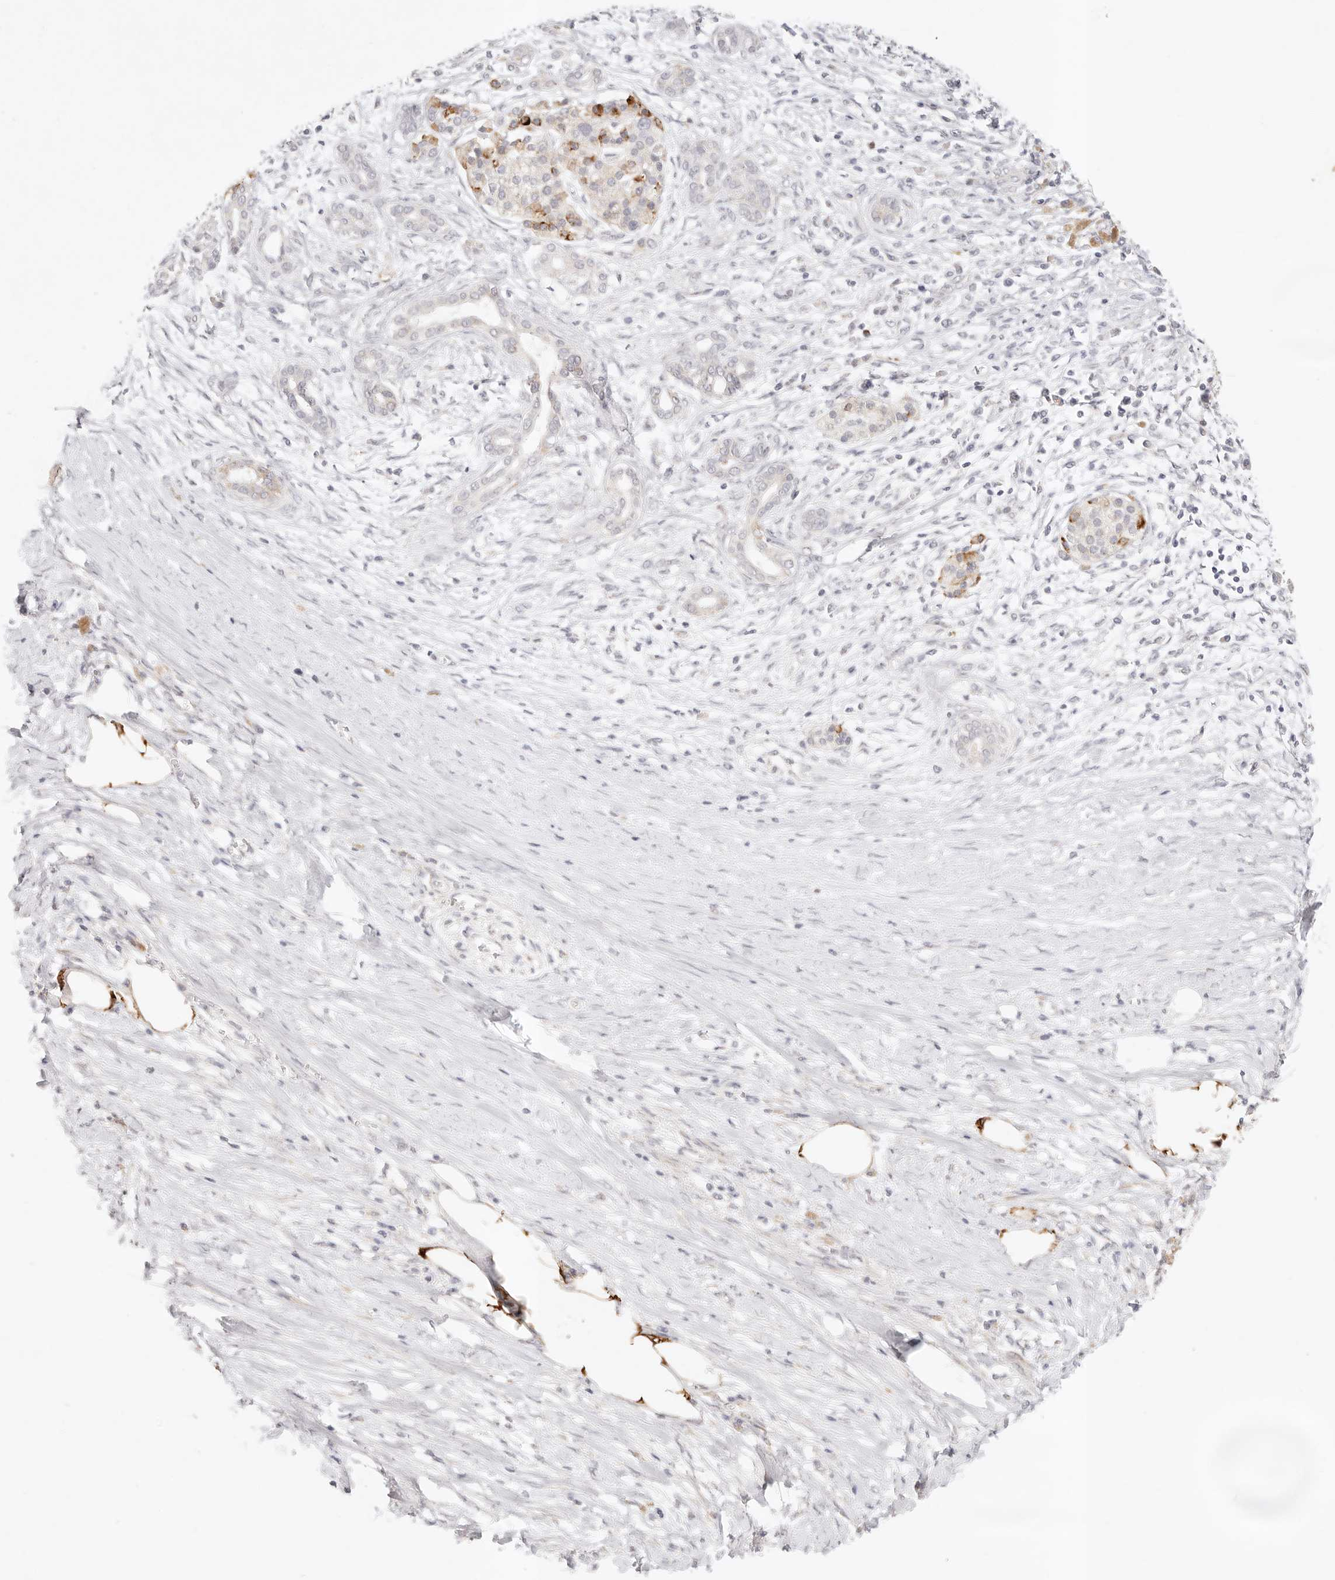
{"staining": {"intensity": "negative", "quantity": "none", "location": "none"}, "tissue": "pancreatic cancer", "cell_type": "Tumor cells", "image_type": "cancer", "snomed": [{"axis": "morphology", "description": "Adenocarcinoma, NOS"}, {"axis": "topography", "description": "Pancreas"}], "caption": "IHC of pancreatic adenocarcinoma shows no expression in tumor cells.", "gene": "GPR156", "patient": {"sex": "male", "age": 58}}